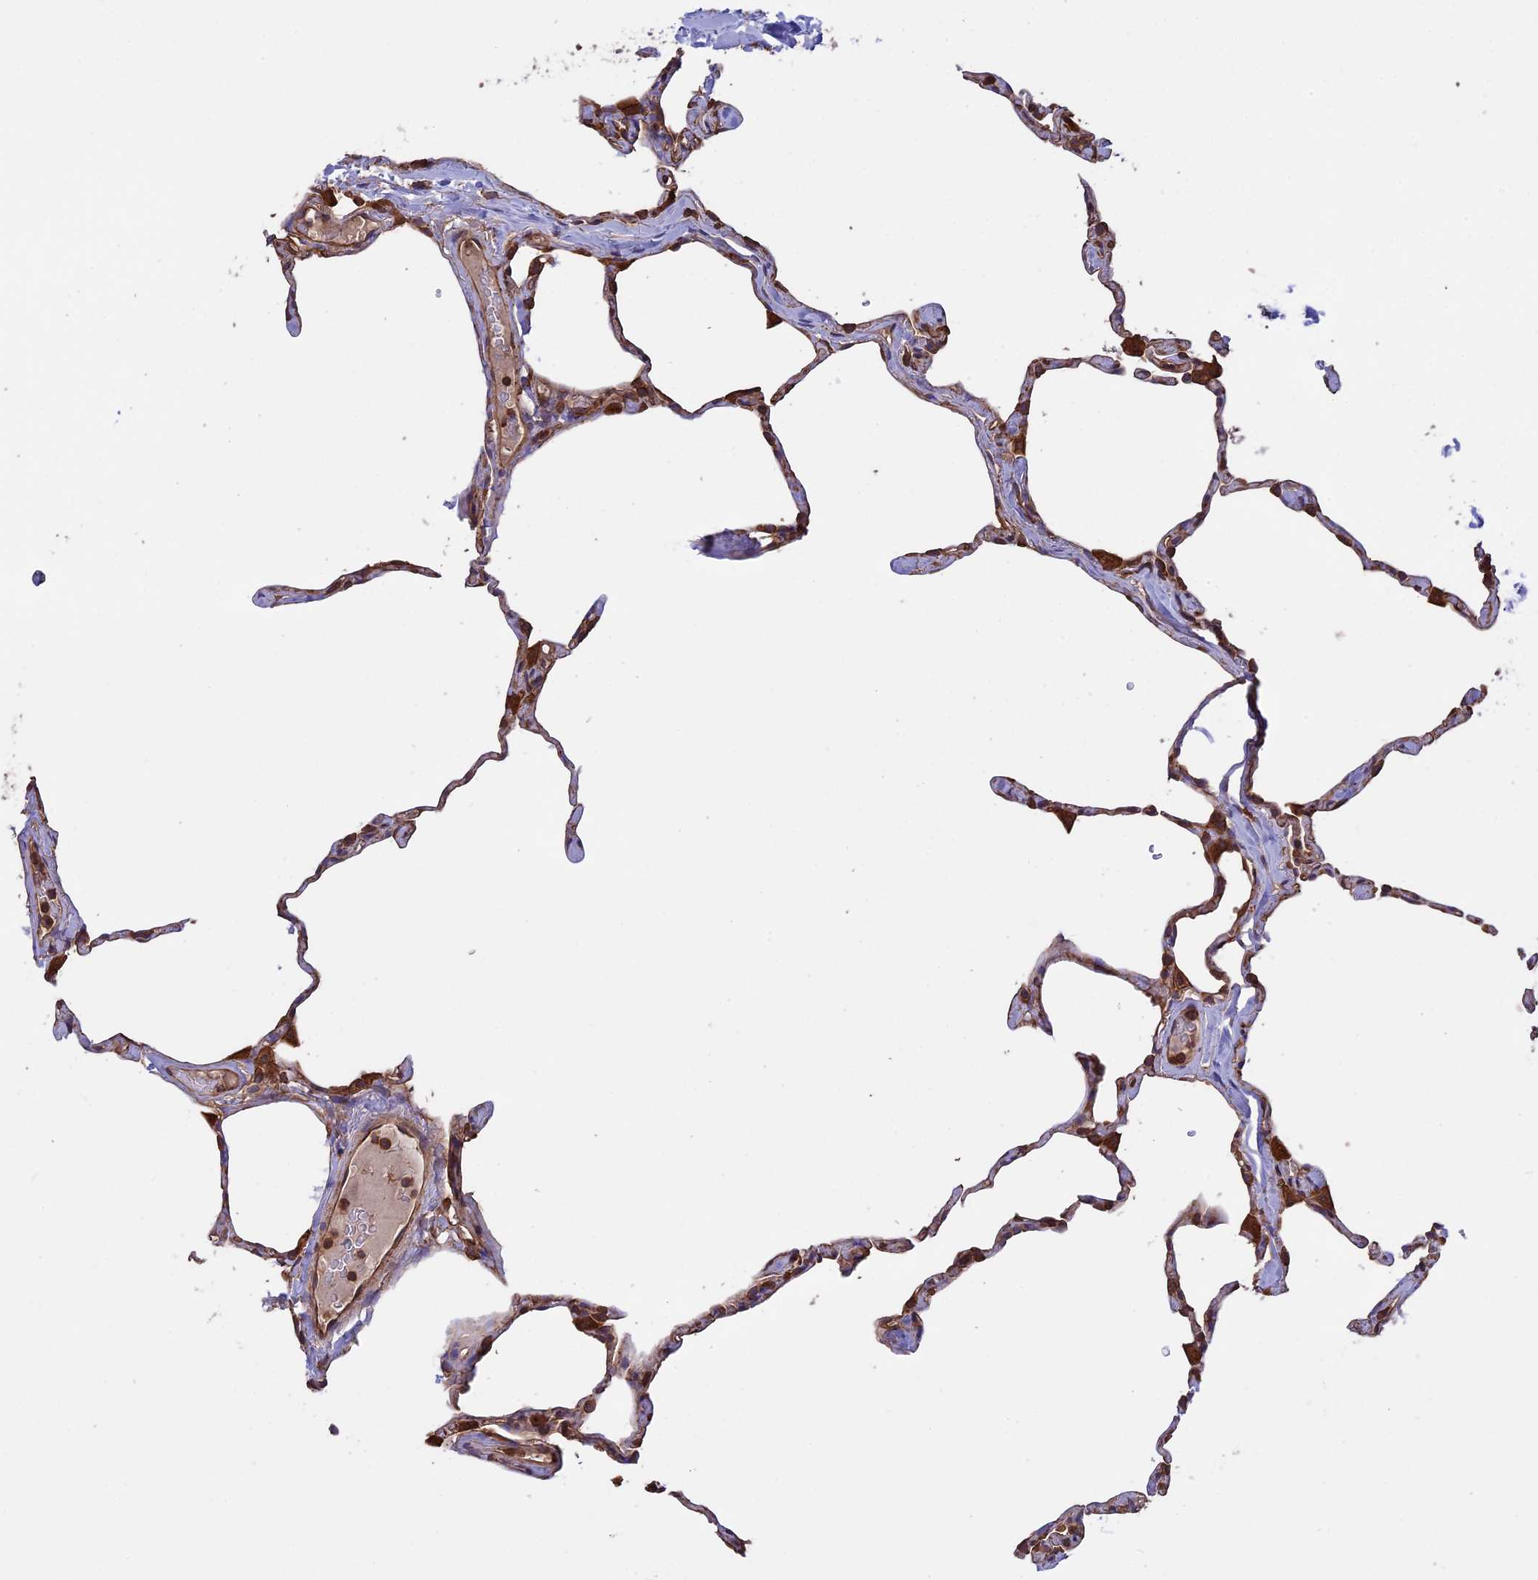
{"staining": {"intensity": "moderate", "quantity": "25%-75%", "location": "cytoplasmic/membranous"}, "tissue": "lung", "cell_type": "Alveolar cells", "image_type": "normal", "snomed": [{"axis": "morphology", "description": "Normal tissue, NOS"}, {"axis": "topography", "description": "Lung"}], "caption": "High-power microscopy captured an immunohistochemistry (IHC) photomicrograph of normal lung, revealing moderate cytoplasmic/membranous staining in approximately 25%-75% of alveolar cells.", "gene": "GAS8", "patient": {"sex": "male", "age": 65}}